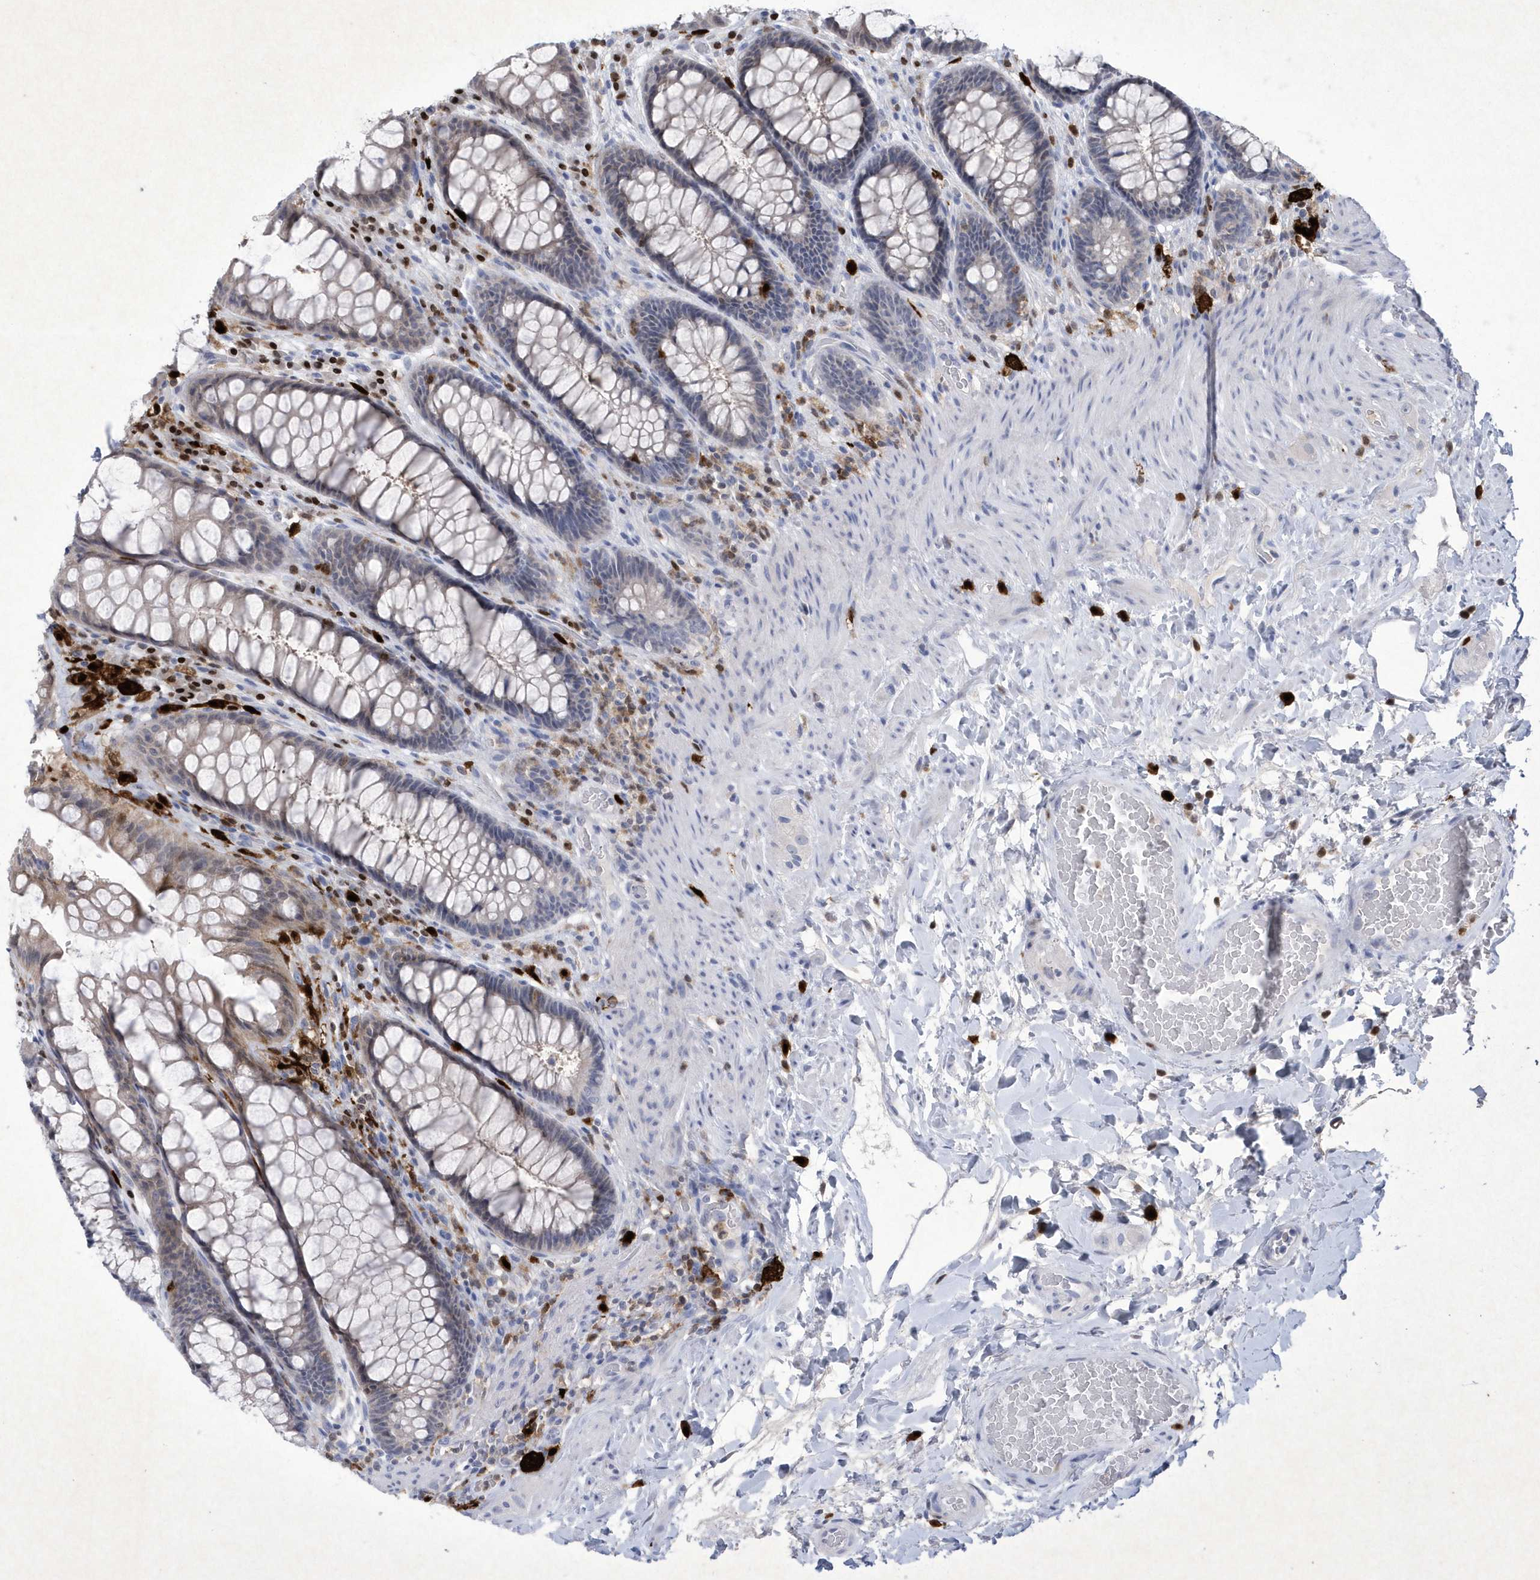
{"staining": {"intensity": "negative", "quantity": "none", "location": "none"}, "tissue": "rectum", "cell_type": "Glandular cells", "image_type": "normal", "snomed": [{"axis": "morphology", "description": "Normal tissue, NOS"}, {"axis": "topography", "description": "Rectum"}], "caption": "This is an IHC histopathology image of benign rectum. There is no expression in glandular cells.", "gene": "BHLHA15", "patient": {"sex": "female", "age": 46}}